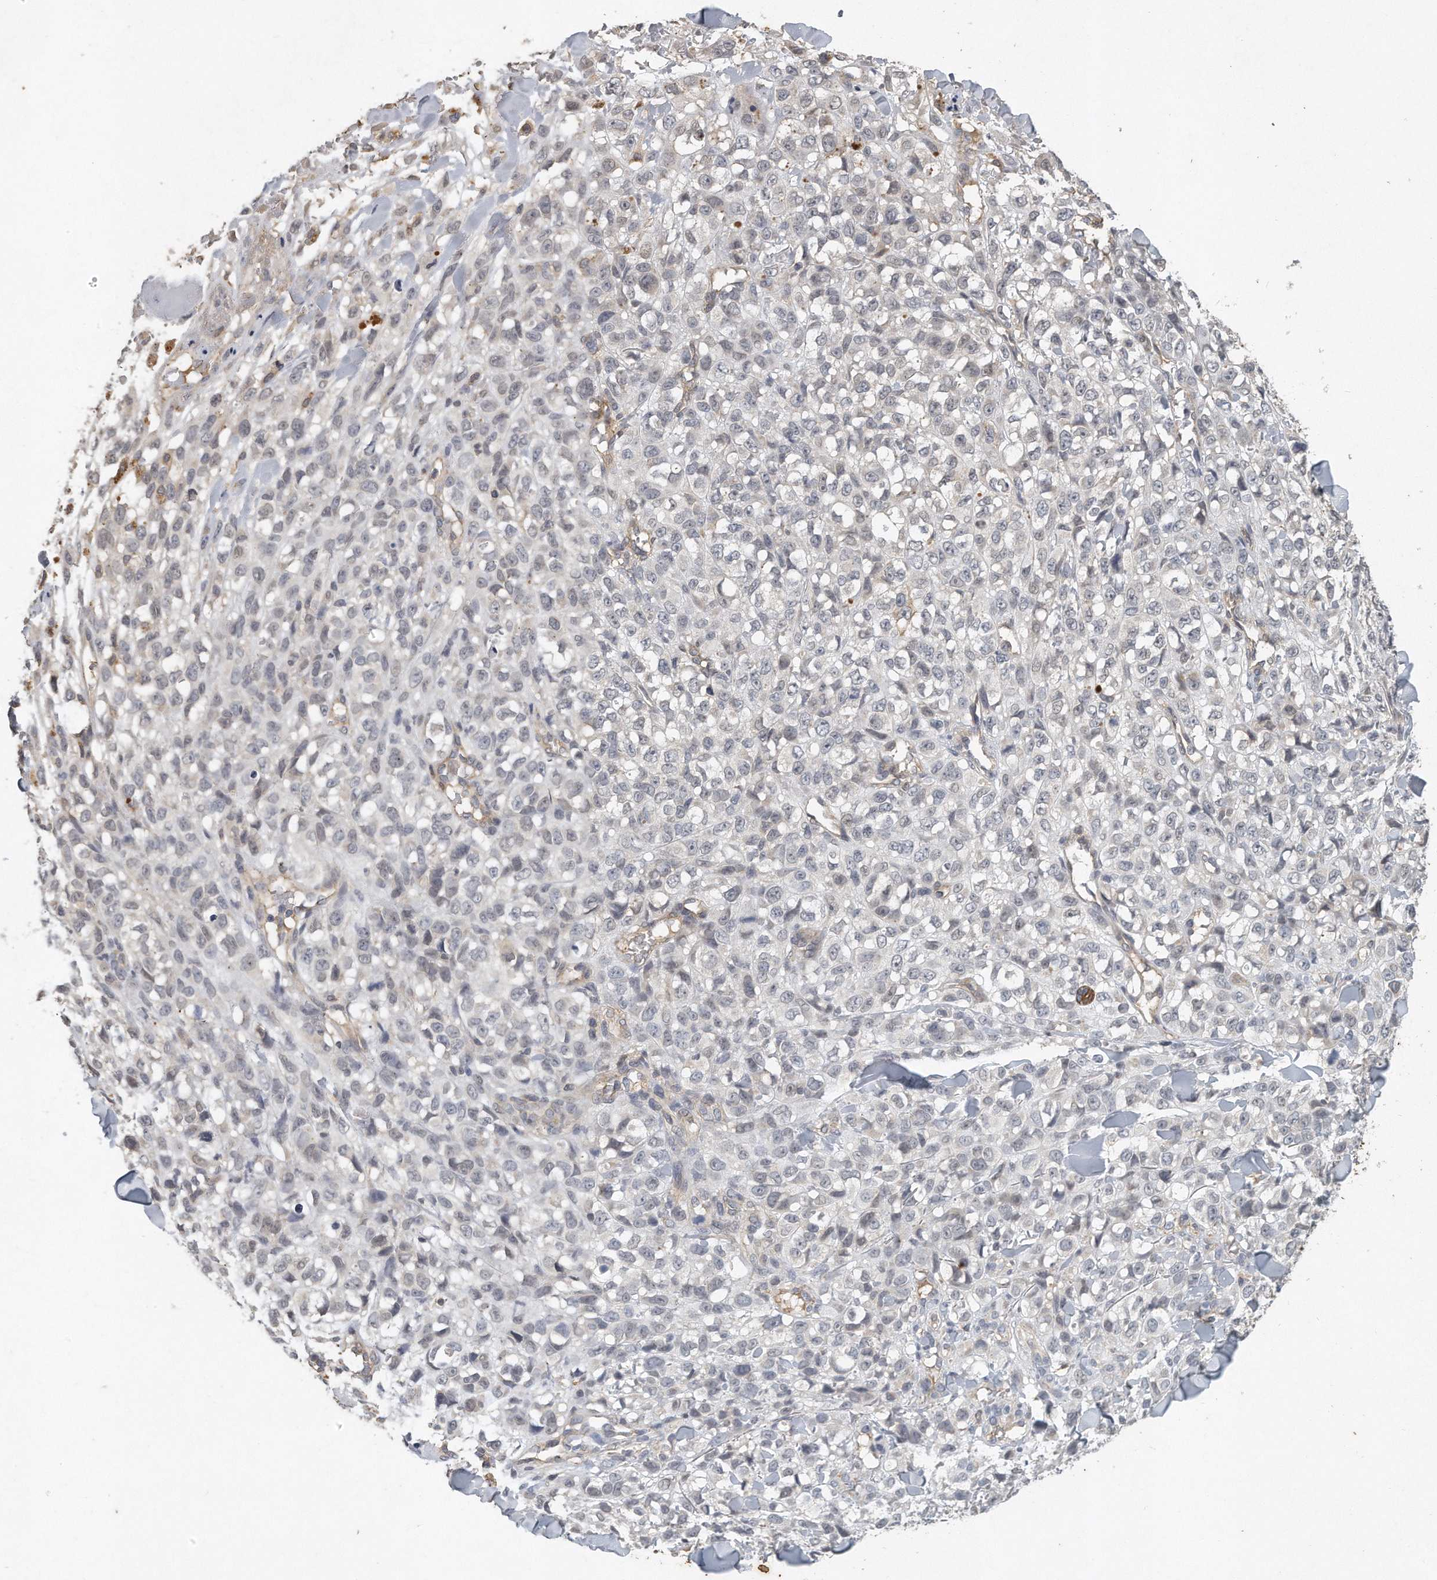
{"staining": {"intensity": "weak", "quantity": "<25%", "location": "nuclear"}, "tissue": "melanoma", "cell_type": "Tumor cells", "image_type": "cancer", "snomed": [{"axis": "morphology", "description": "Malignant melanoma, Metastatic site"}, {"axis": "topography", "description": "Skin"}], "caption": "Tumor cells show no significant protein expression in malignant melanoma (metastatic site).", "gene": "CAMK1", "patient": {"sex": "female", "age": 72}}